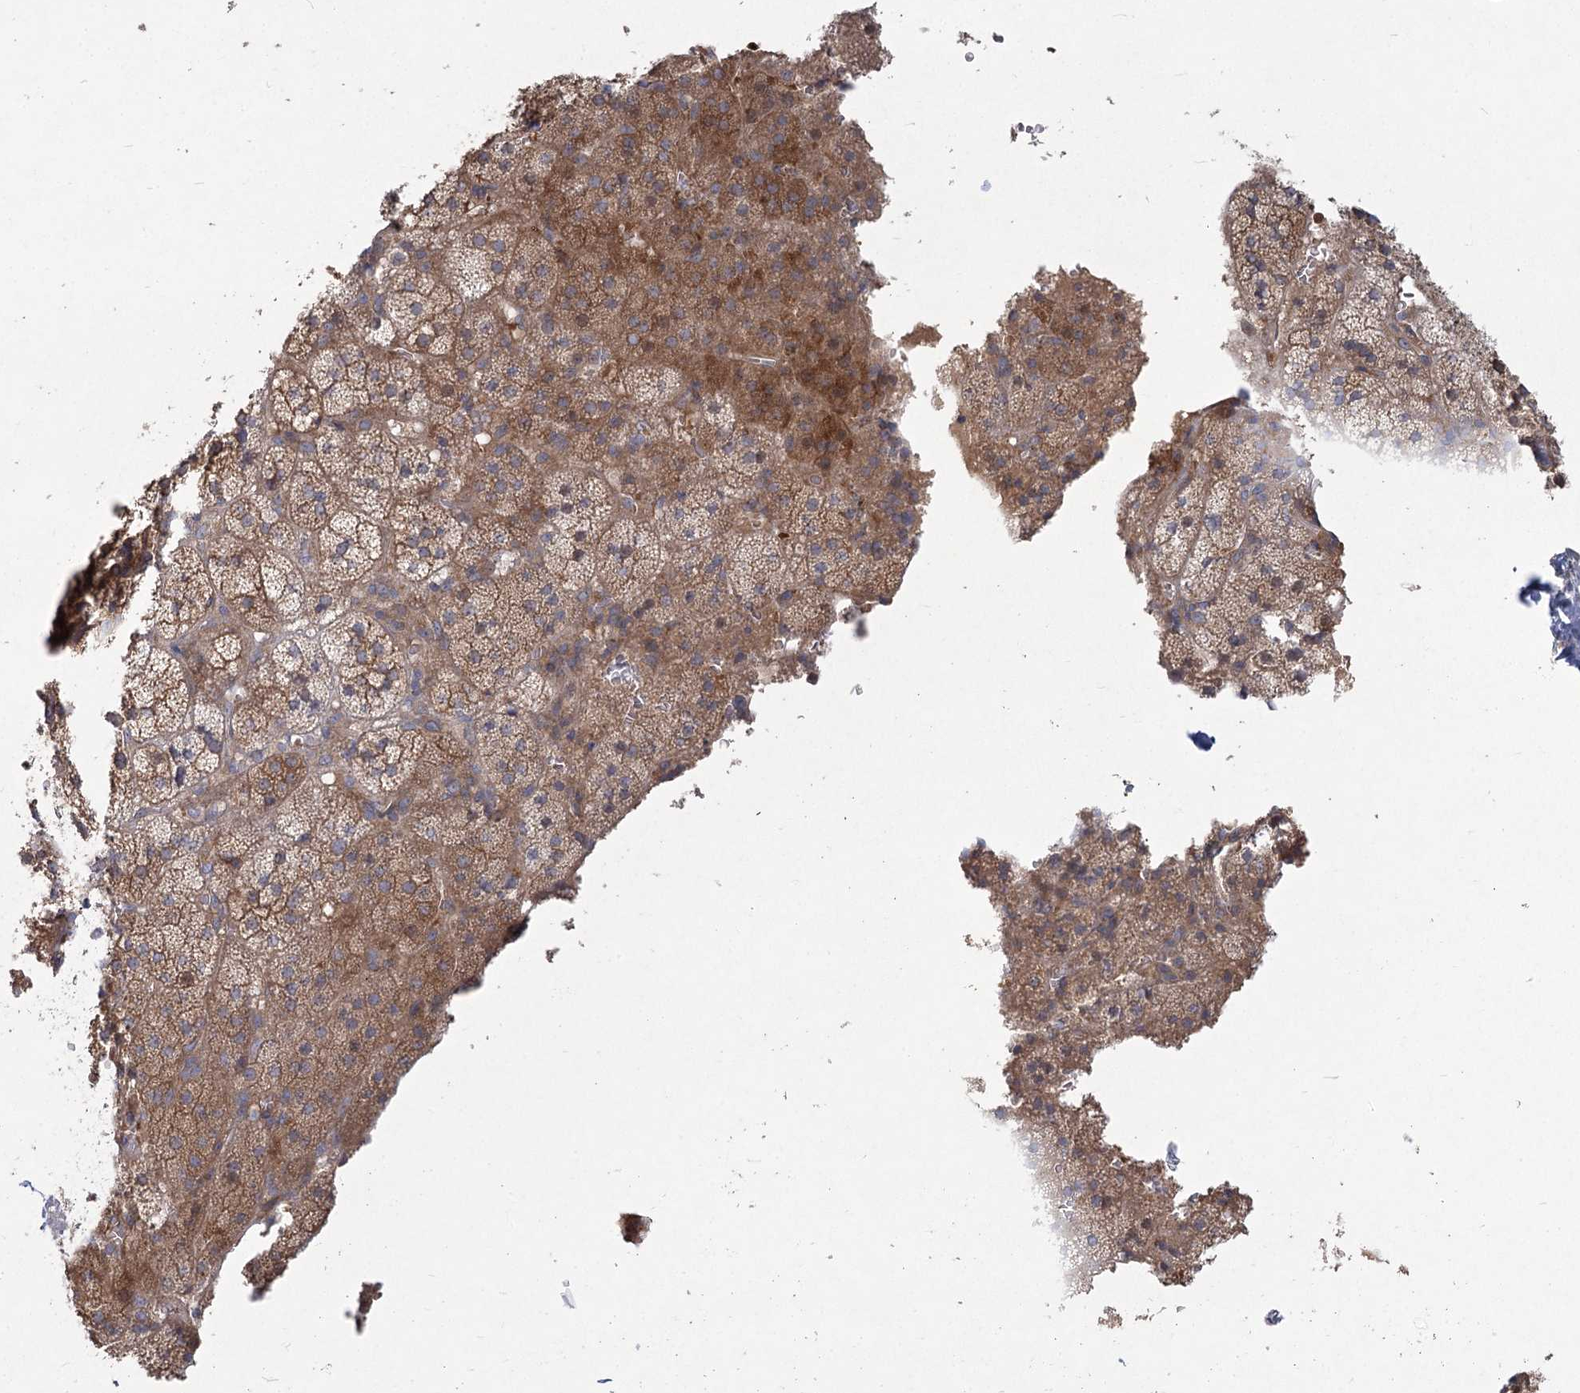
{"staining": {"intensity": "moderate", "quantity": ">75%", "location": "cytoplasmic/membranous,nuclear"}, "tissue": "adrenal gland", "cell_type": "Glandular cells", "image_type": "normal", "snomed": [{"axis": "morphology", "description": "Normal tissue, NOS"}, {"axis": "topography", "description": "Adrenal gland"}], "caption": "High-magnification brightfield microscopy of normal adrenal gland stained with DAB (3,3'-diaminobenzidine) (brown) and counterstained with hematoxylin (blue). glandular cells exhibit moderate cytoplasmic/membranous,nuclear positivity is seen in about>75% of cells.", "gene": "CAMTA1", "patient": {"sex": "female", "age": 44}}